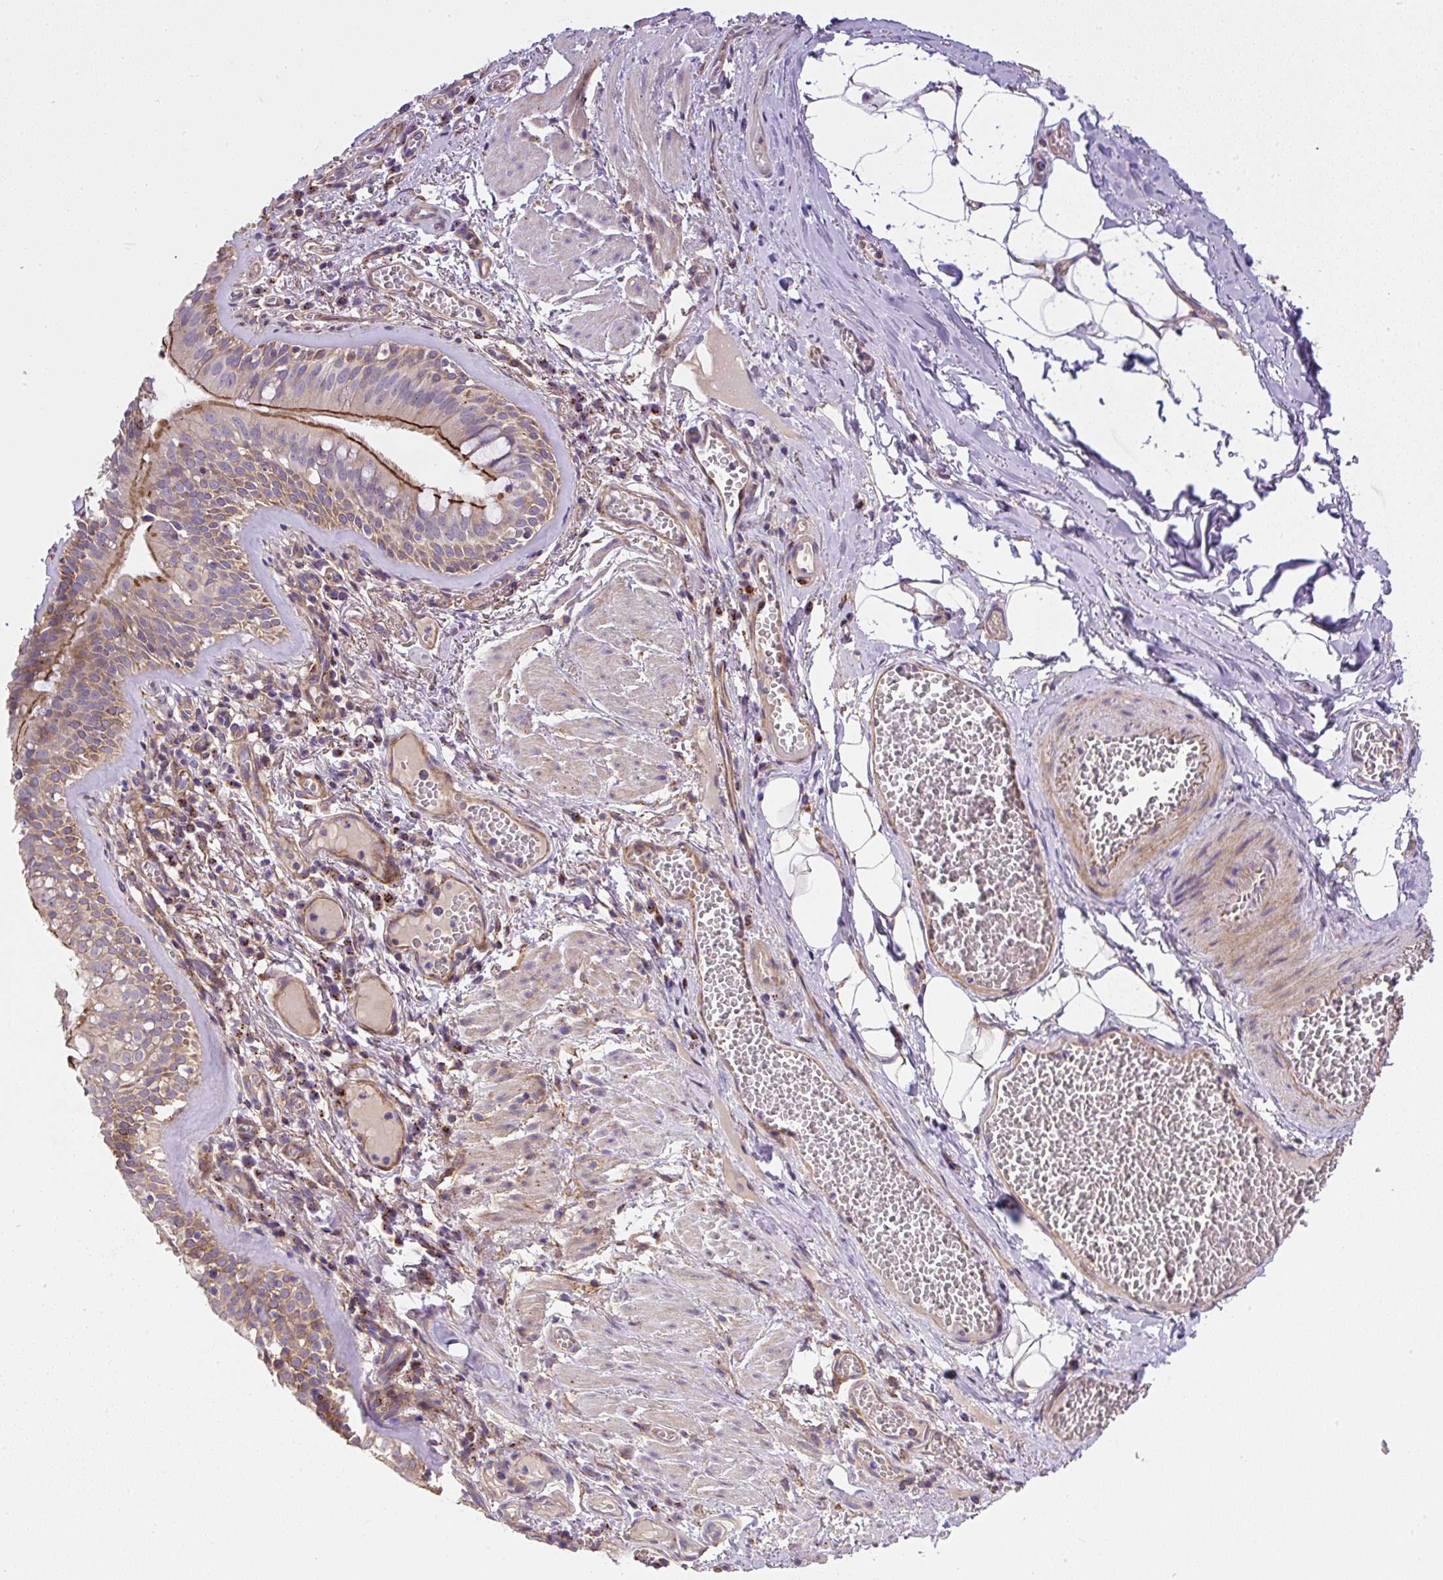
{"staining": {"intensity": "strong", "quantity": "<25%", "location": "cytoplasmic/membranous"}, "tissue": "bronchus", "cell_type": "Respiratory epithelial cells", "image_type": "normal", "snomed": [{"axis": "morphology", "description": "Normal tissue, NOS"}, {"axis": "topography", "description": "Cartilage tissue"}, {"axis": "topography", "description": "Bronchus"}], "caption": "This is a histology image of IHC staining of unremarkable bronchus, which shows strong expression in the cytoplasmic/membranous of respiratory epithelial cells.", "gene": "RNF170", "patient": {"sex": "male", "age": 78}}